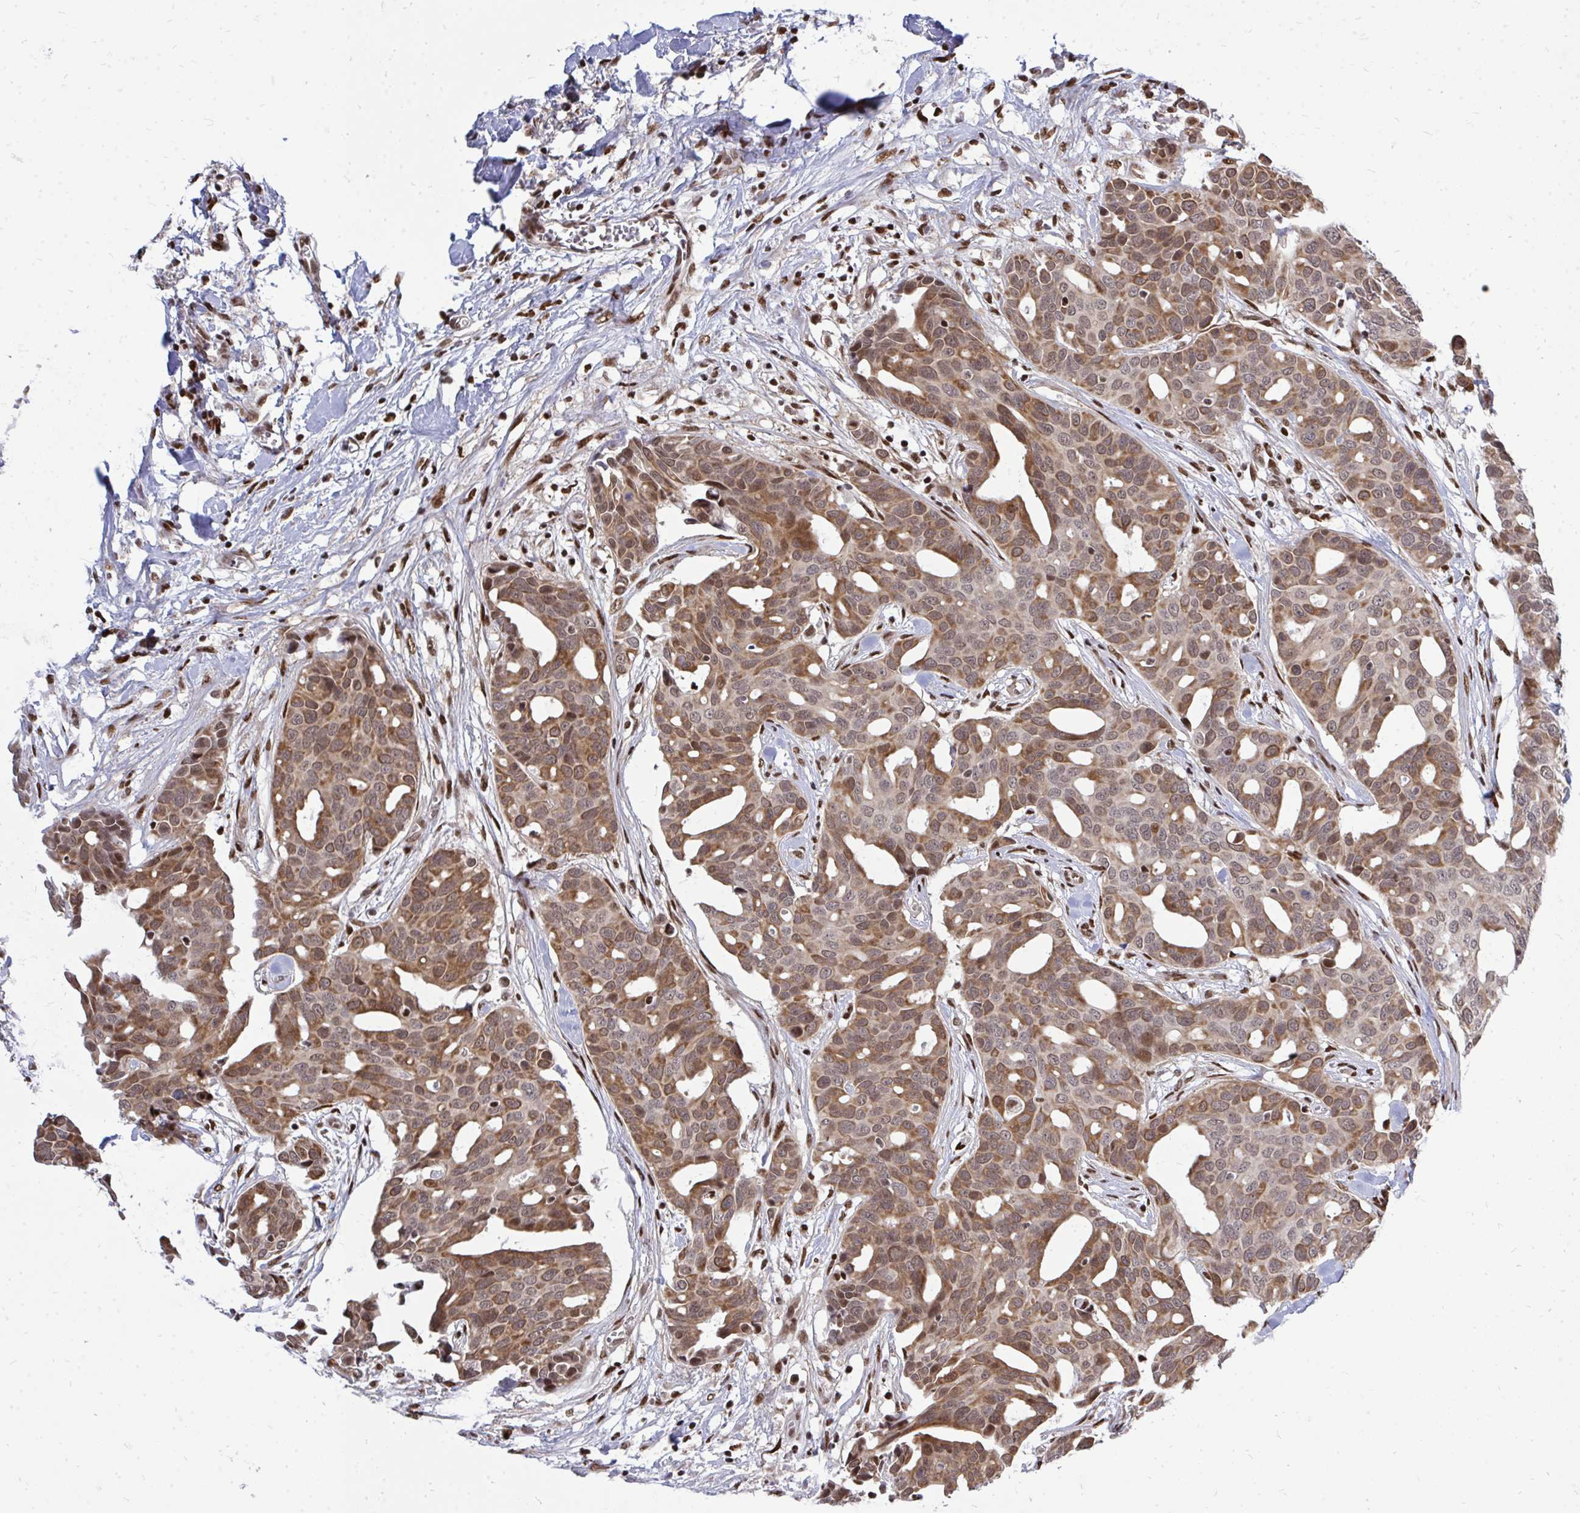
{"staining": {"intensity": "moderate", "quantity": ">75%", "location": "cytoplasmic/membranous,nuclear"}, "tissue": "breast cancer", "cell_type": "Tumor cells", "image_type": "cancer", "snomed": [{"axis": "morphology", "description": "Duct carcinoma"}, {"axis": "topography", "description": "Breast"}], "caption": "An immunohistochemistry (IHC) photomicrograph of tumor tissue is shown. Protein staining in brown highlights moderate cytoplasmic/membranous and nuclear positivity in breast cancer within tumor cells.", "gene": "TBL1Y", "patient": {"sex": "female", "age": 54}}